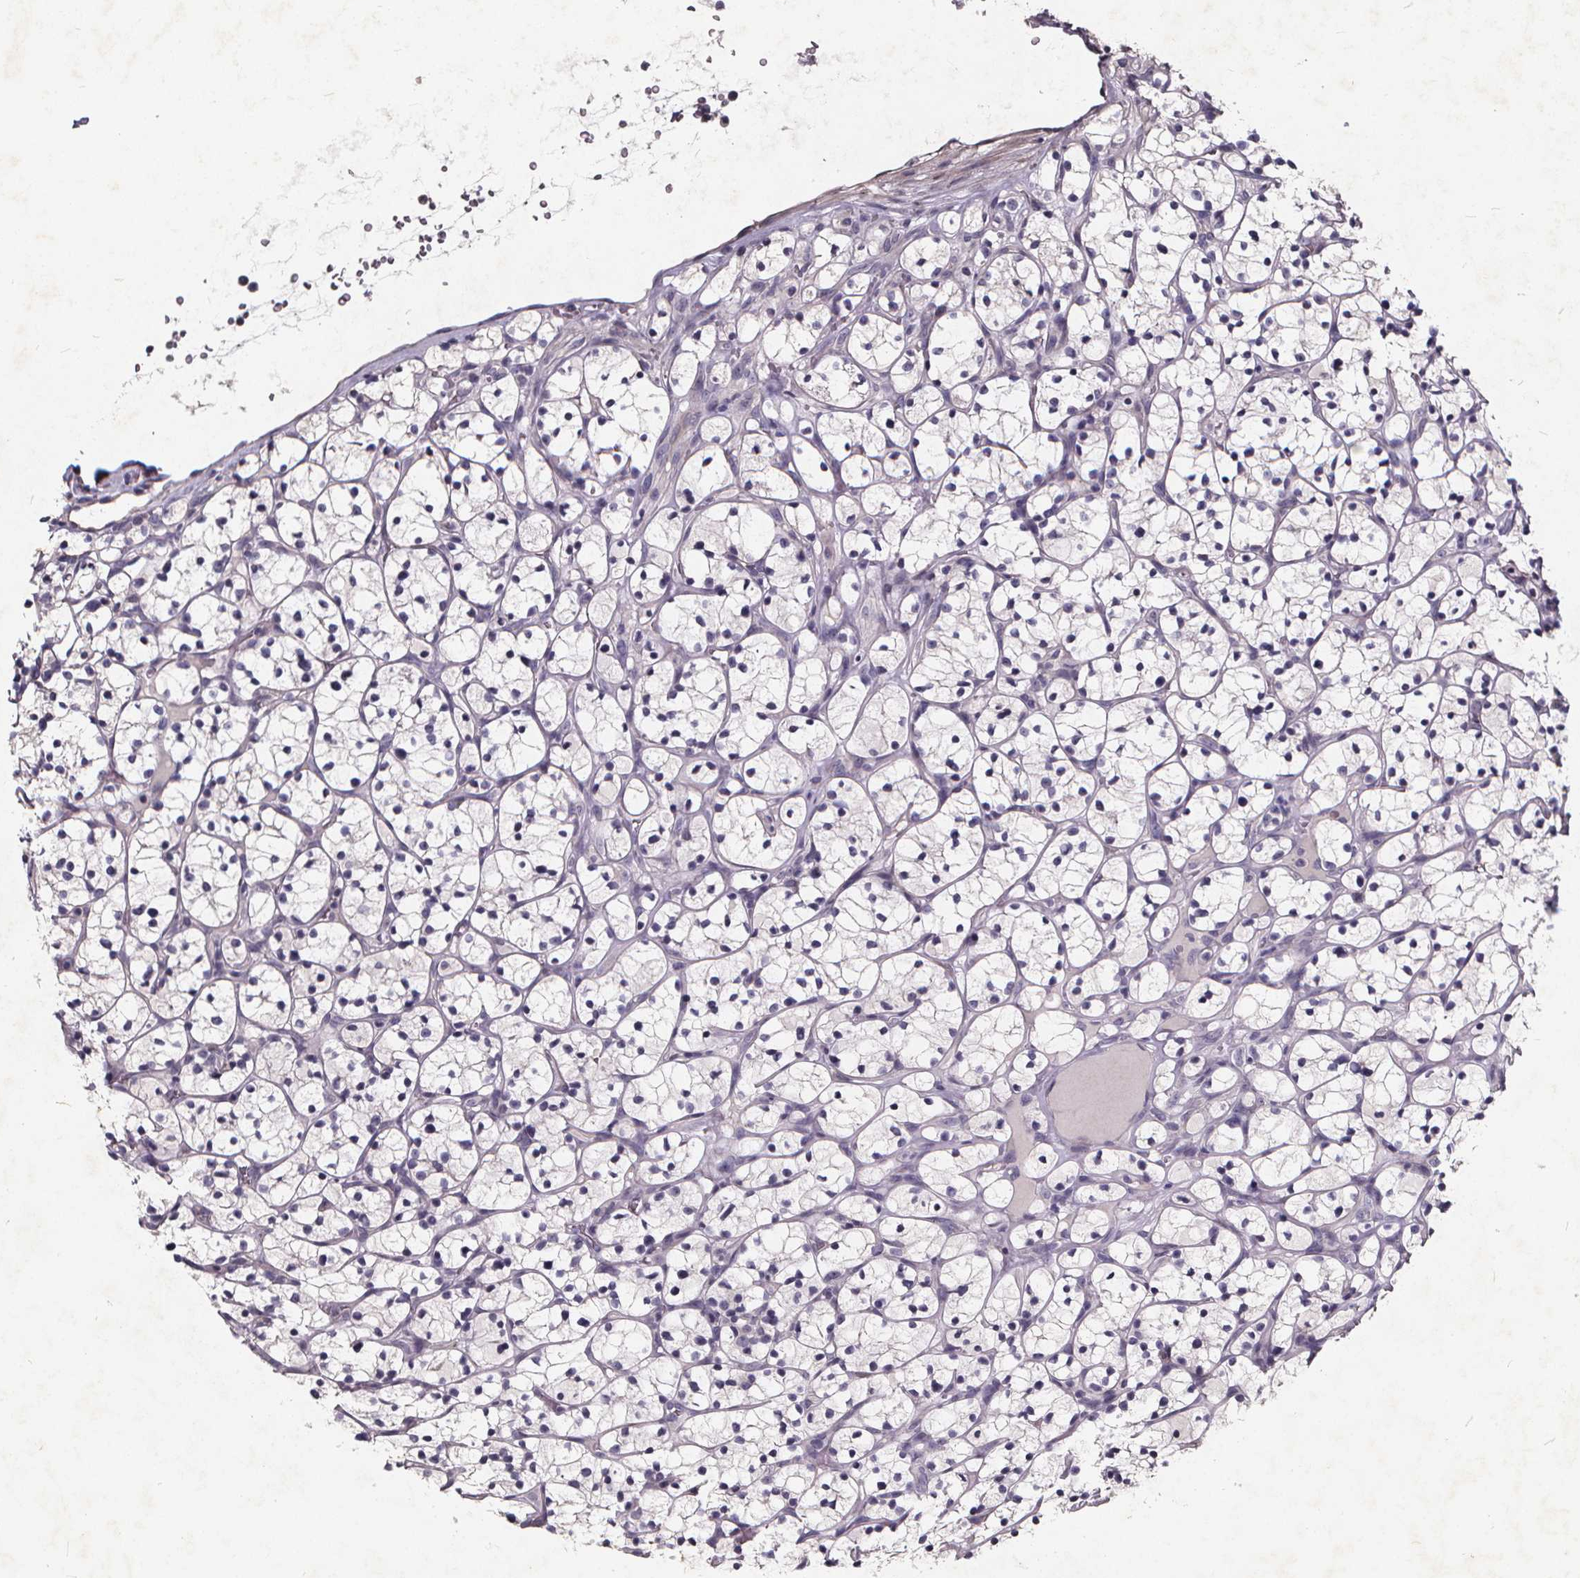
{"staining": {"intensity": "negative", "quantity": "none", "location": "none"}, "tissue": "renal cancer", "cell_type": "Tumor cells", "image_type": "cancer", "snomed": [{"axis": "morphology", "description": "Adenocarcinoma, NOS"}, {"axis": "topography", "description": "Kidney"}], "caption": "High magnification brightfield microscopy of renal cancer stained with DAB (brown) and counterstained with hematoxylin (blue): tumor cells show no significant expression.", "gene": "TSPAN14", "patient": {"sex": "female", "age": 64}}